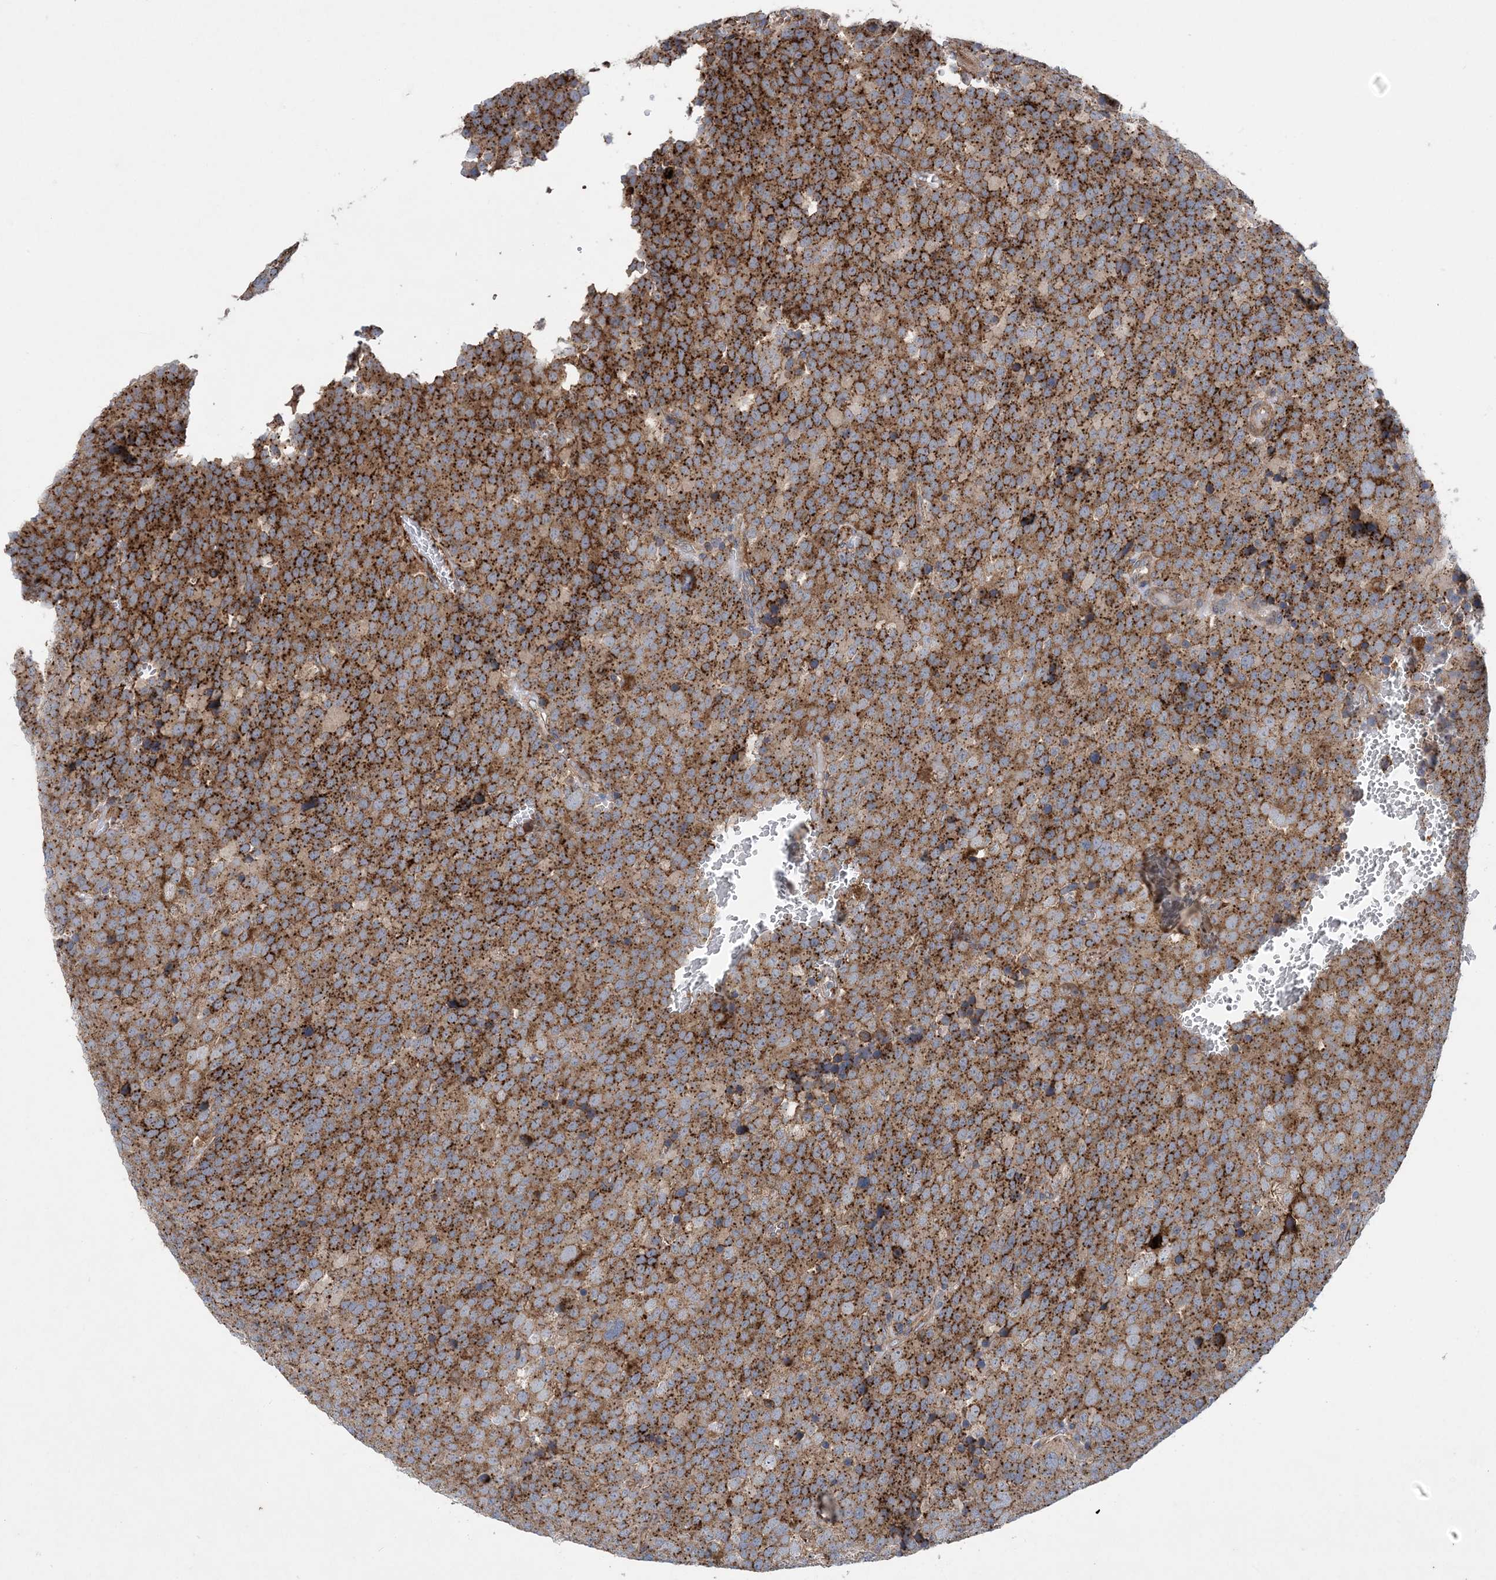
{"staining": {"intensity": "strong", "quantity": ">75%", "location": "cytoplasmic/membranous"}, "tissue": "testis cancer", "cell_type": "Tumor cells", "image_type": "cancer", "snomed": [{"axis": "morphology", "description": "Seminoma, NOS"}, {"axis": "topography", "description": "Testis"}], "caption": "An IHC micrograph of neoplastic tissue is shown. Protein staining in brown shows strong cytoplasmic/membranous positivity in testis cancer (seminoma) within tumor cells.", "gene": "PTTG1IP", "patient": {"sex": "male", "age": 71}}